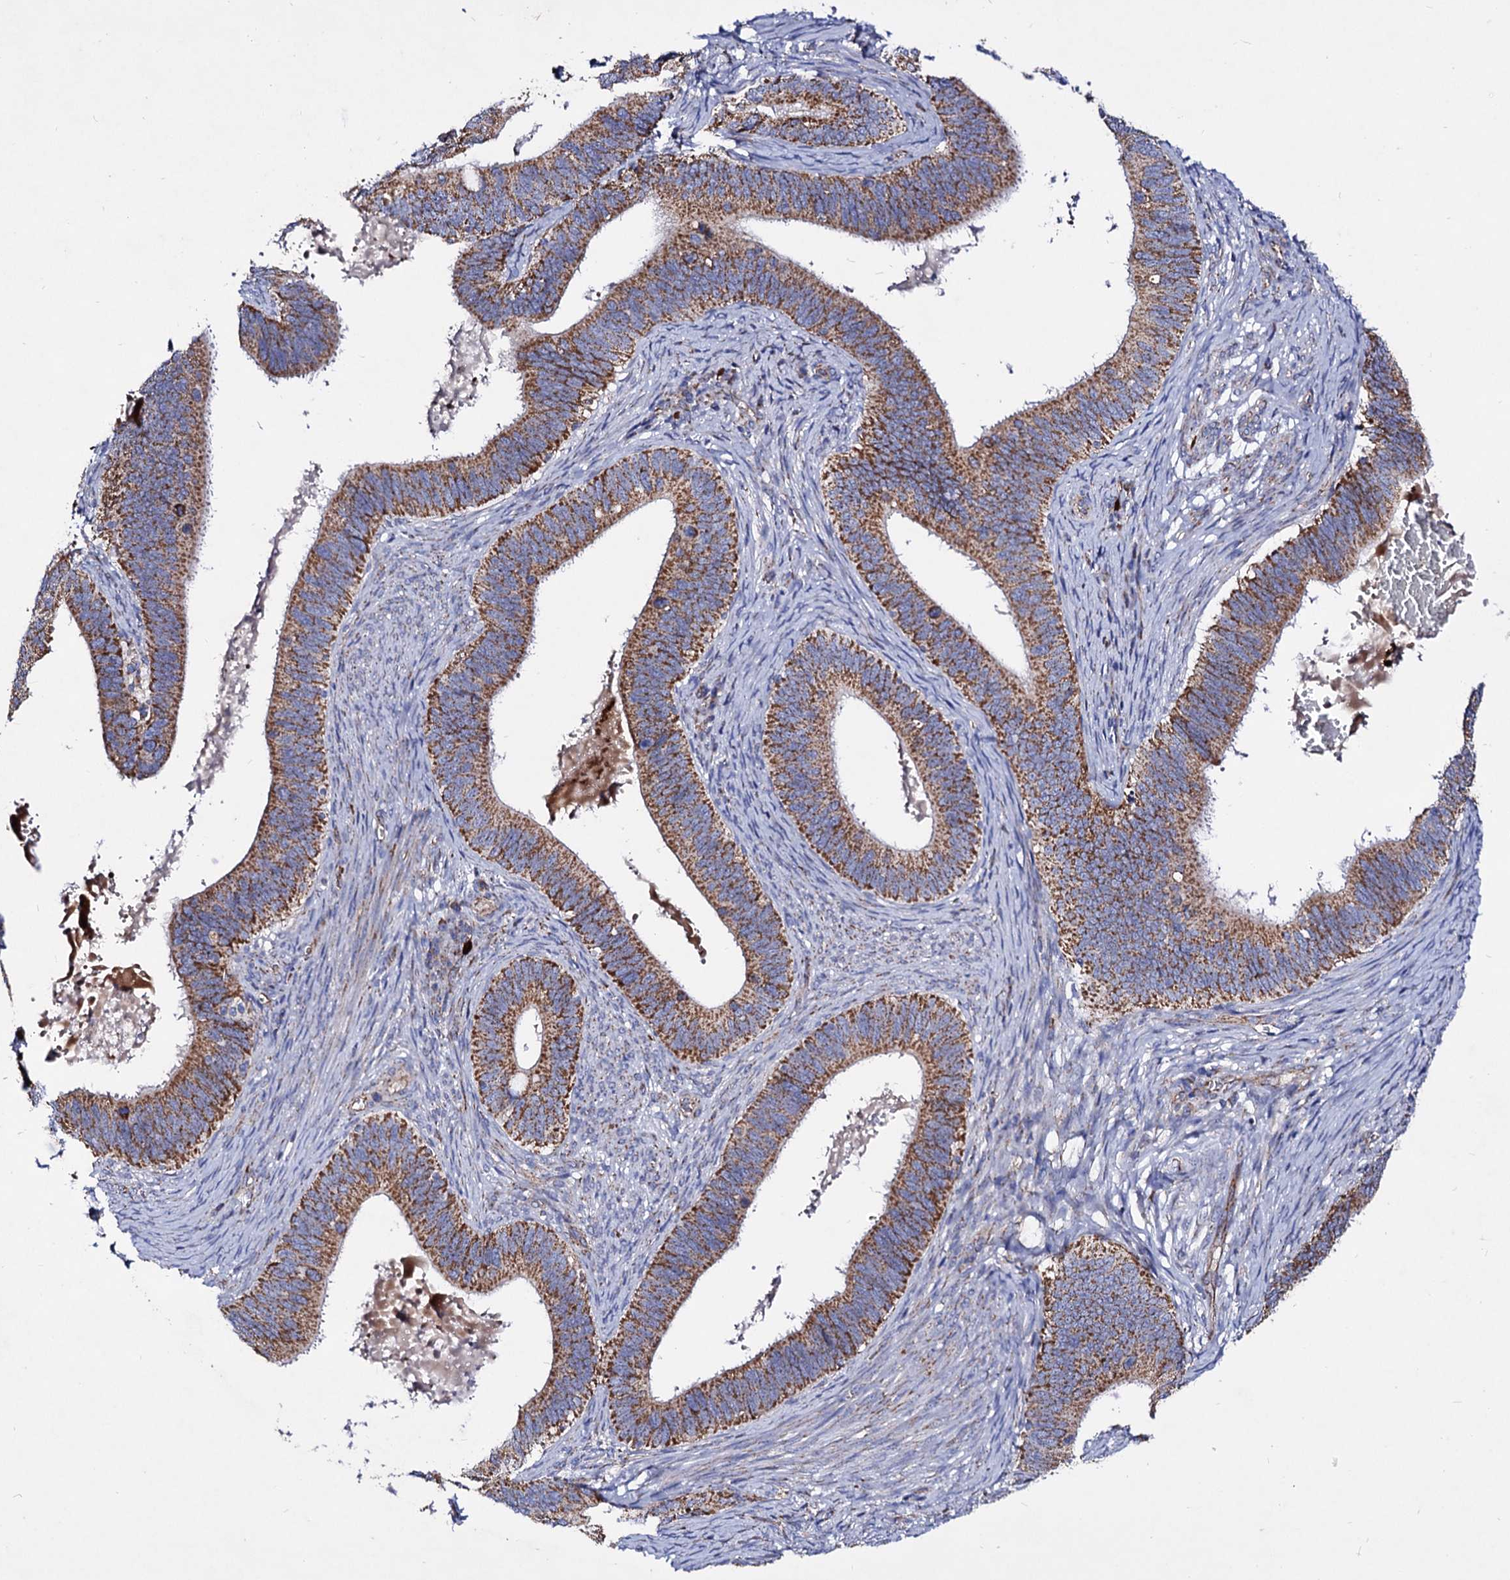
{"staining": {"intensity": "moderate", "quantity": ">75%", "location": "cytoplasmic/membranous"}, "tissue": "cervical cancer", "cell_type": "Tumor cells", "image_type": "cancer", "snomed": [{"axis": "morphology", "description": "Adenocarcinoma, NOS"}, {"axis": "topography", "description": "Cervix"}], "caption": "A high-resolution photomicrograph shows immunohistochemistry (IHC) staining of adenocarcinoma (cervical), which reveals moderate cytoplasmic/membranous positivity in approximately >75% of tumor cells. The staining was performed using DAB (3,3'-diaminobenzidine), with brown indicating positive protein expression. Nuclei are stained blue with hematoxylin.", "gene": "ACAD9", "patient": {"sex": "female", "age": 42}}